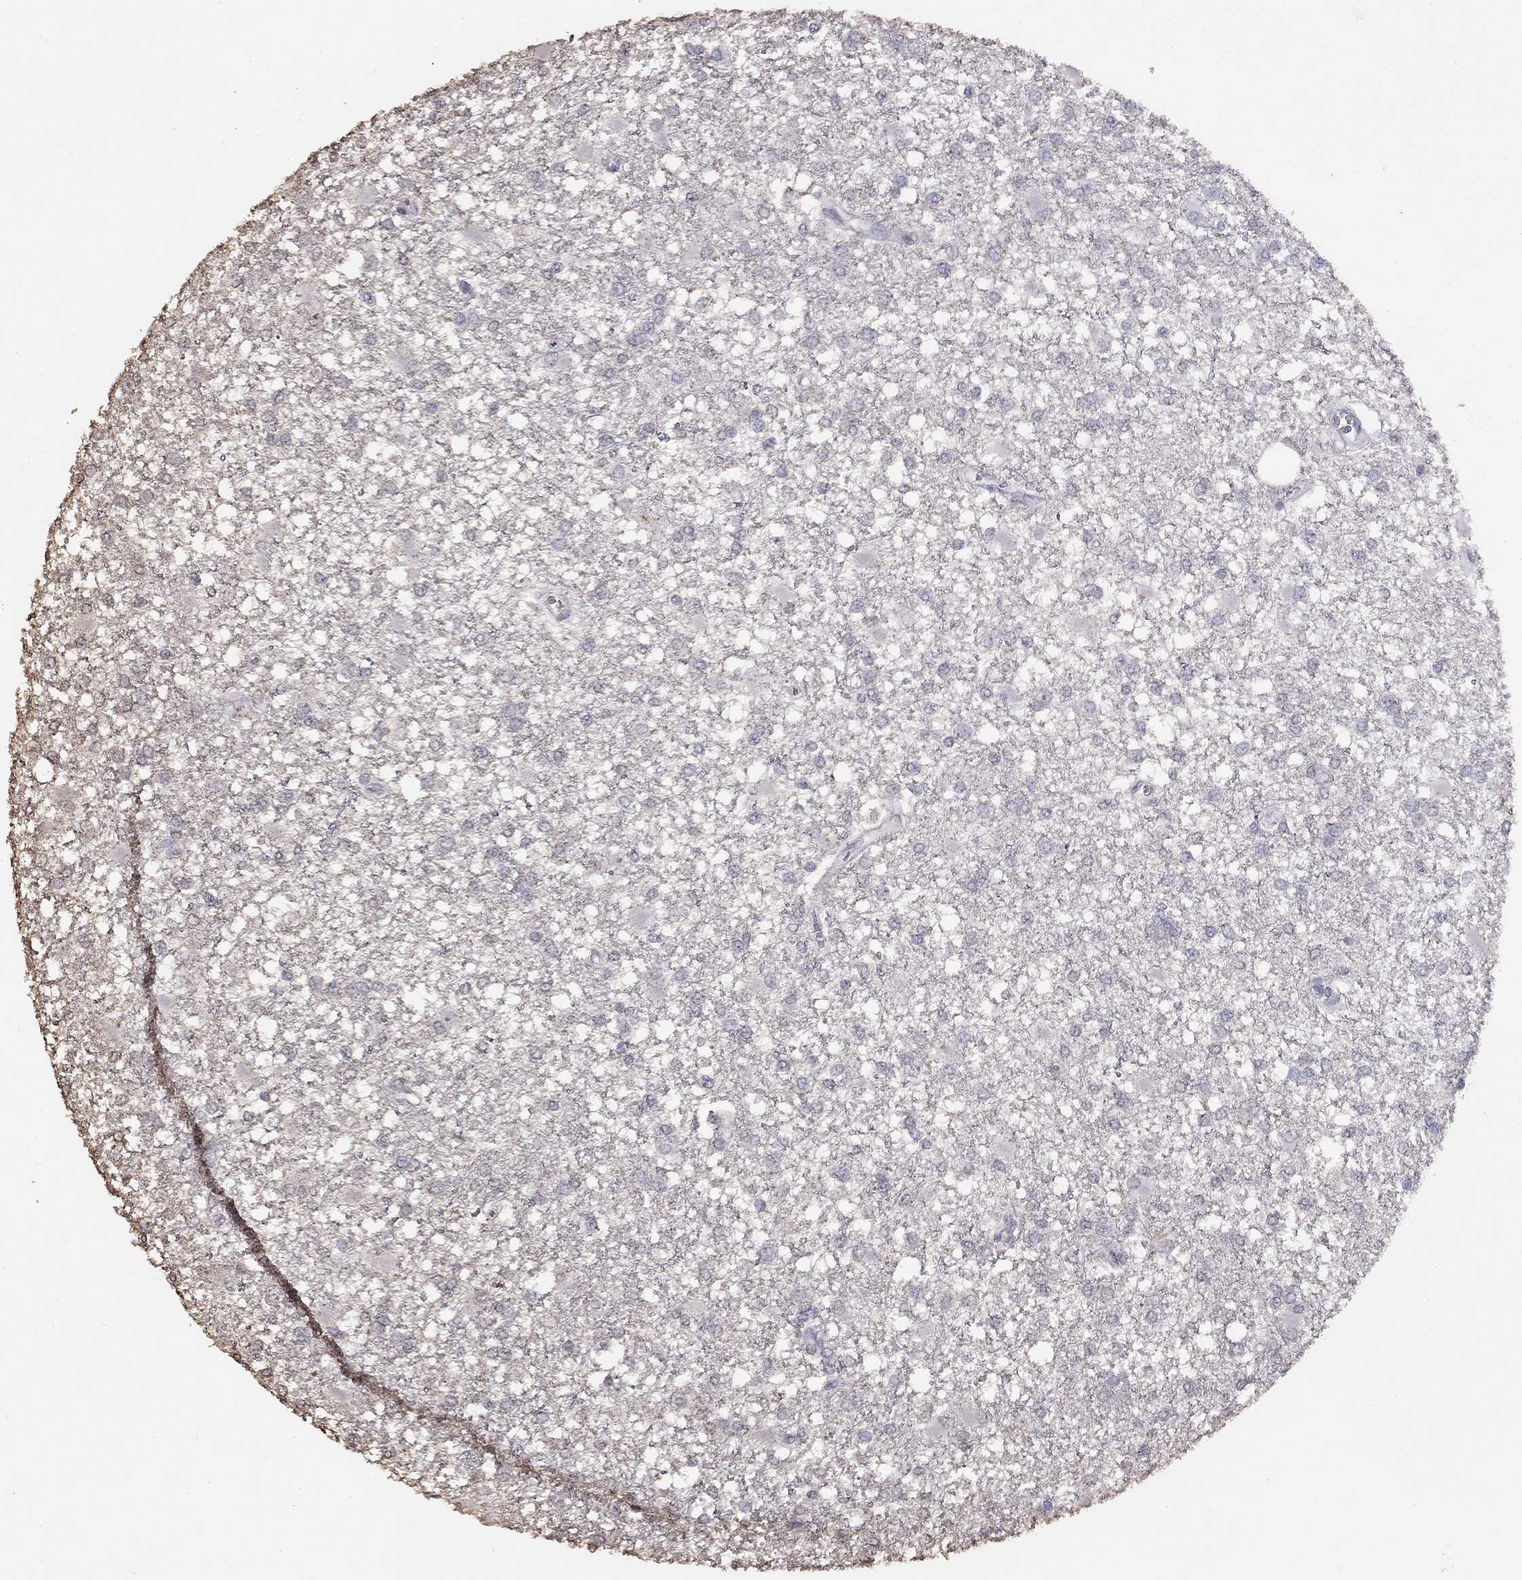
{"staining": {"intensity": "negative", "quantity": "none", "location": "none"}, "tissue": "glioma", "cell_type": "Tumor cells", "image_type": "cancer", "snomed": [{"axis": "morphology", "description": "Glioma, malignant, High grade"}, {"axis": "topography", "description": "Cerebral cortex"}], "caption": "An IHC histopathology image of malignant glioma (high-grade) is shown. There is no staining in tumor cells of malignant glioma (high-grade). (Stains: DAB IHC with hematoxylin counter stain, Microscopy: brightfield microscopy at high magnification).", "gene": "SUN3", "patient": {"sex": "male", "age": 79}}